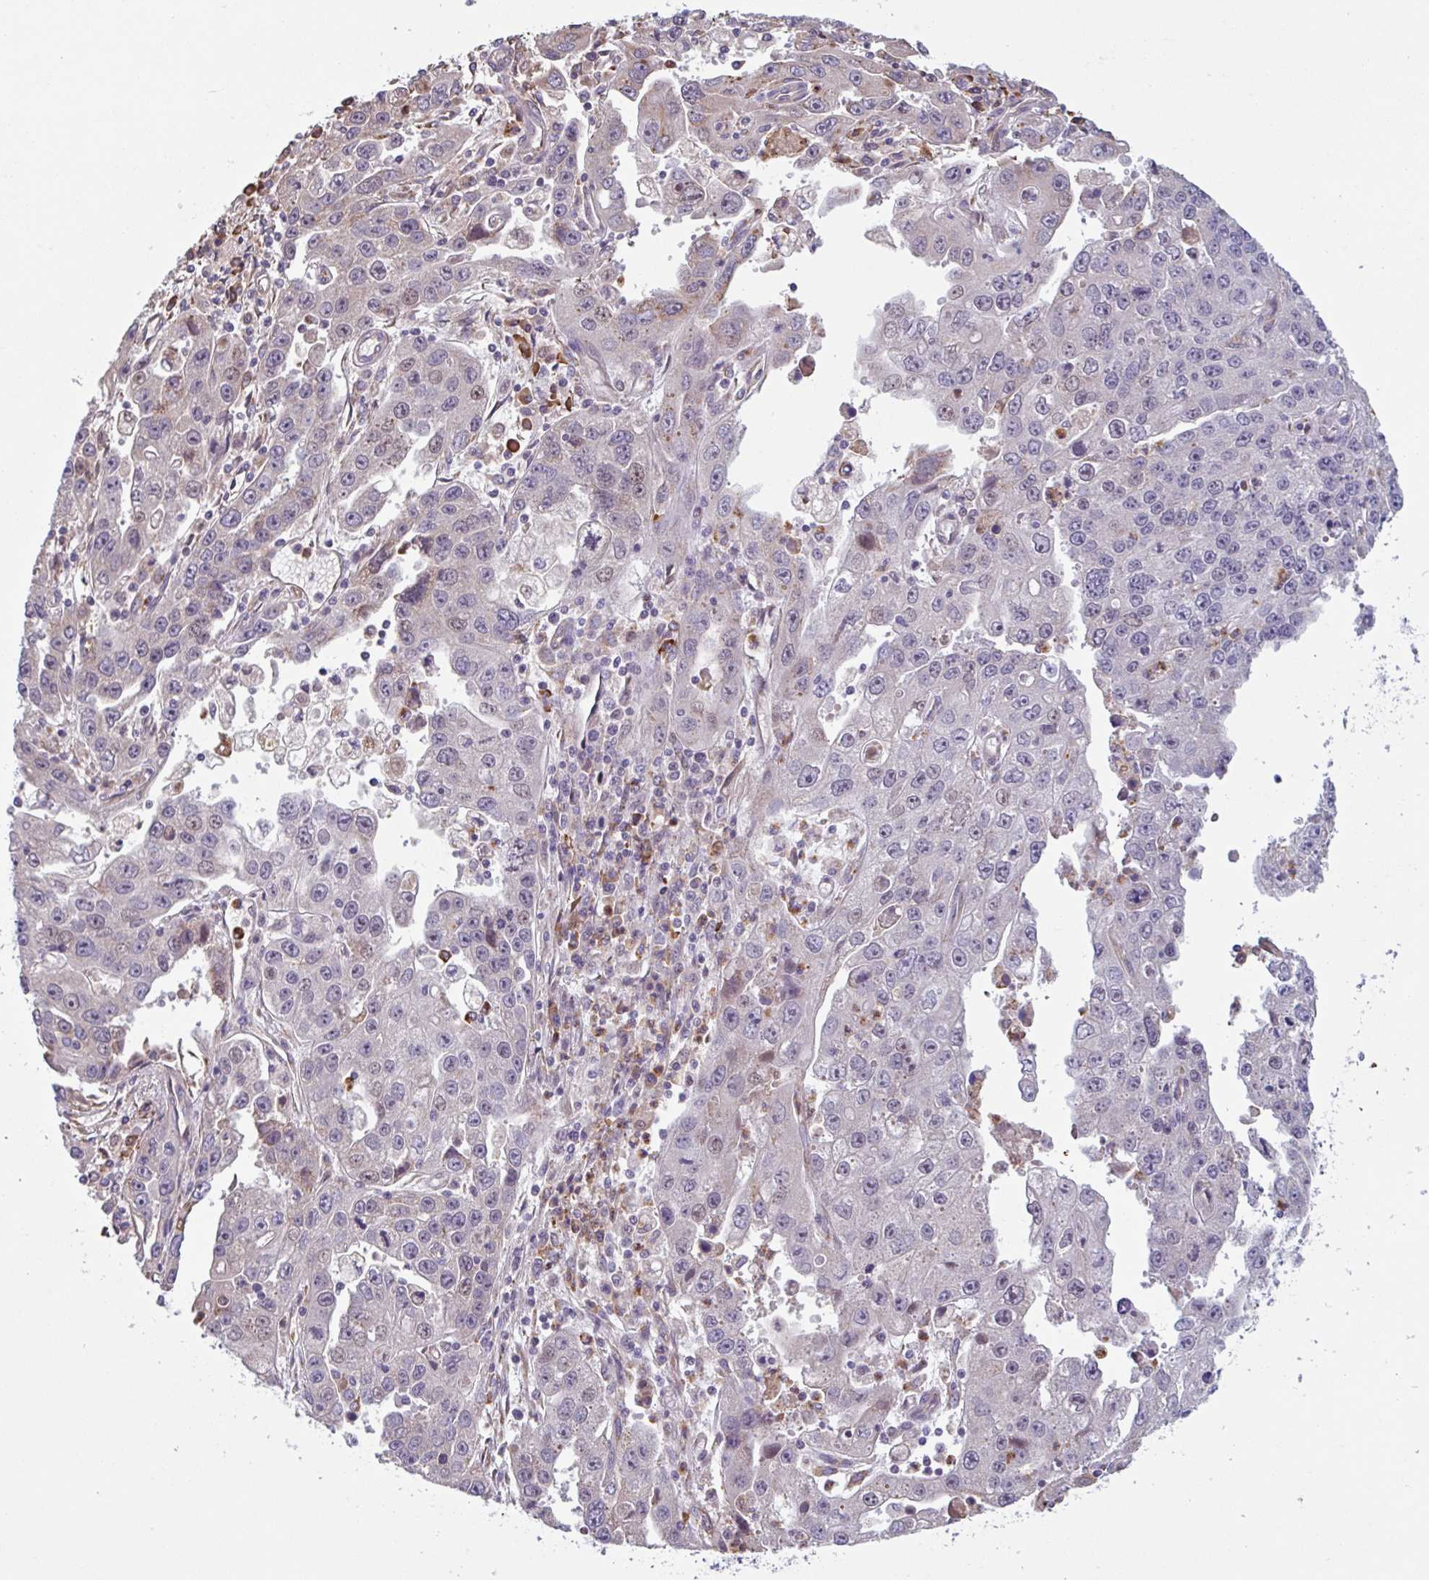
{"staining": {"intensity": "weak", "quantity": "<25%", "location": "nuclear"}, "tissue": "endometrial cancer", "cell_type": "Tumor cells", "image_type": "cancer", "snomed": [{"axis": "morphology", "description": "Adenocarcinoma, NOS"}, {"axis": "topography", "description": "Uterus"}], "caption": "Immunohistochemistry (IHC) of human endometrial adenocarcinoma reveals no expression in tumor cells. (Stains: DAB immunohistochemistry (IHC) with hematoxylin counter stain, Microscopy: brightfield microscopy at high magnification).", "gene": "TAF1D", "patient": {"sex": "female", "age": 62}}